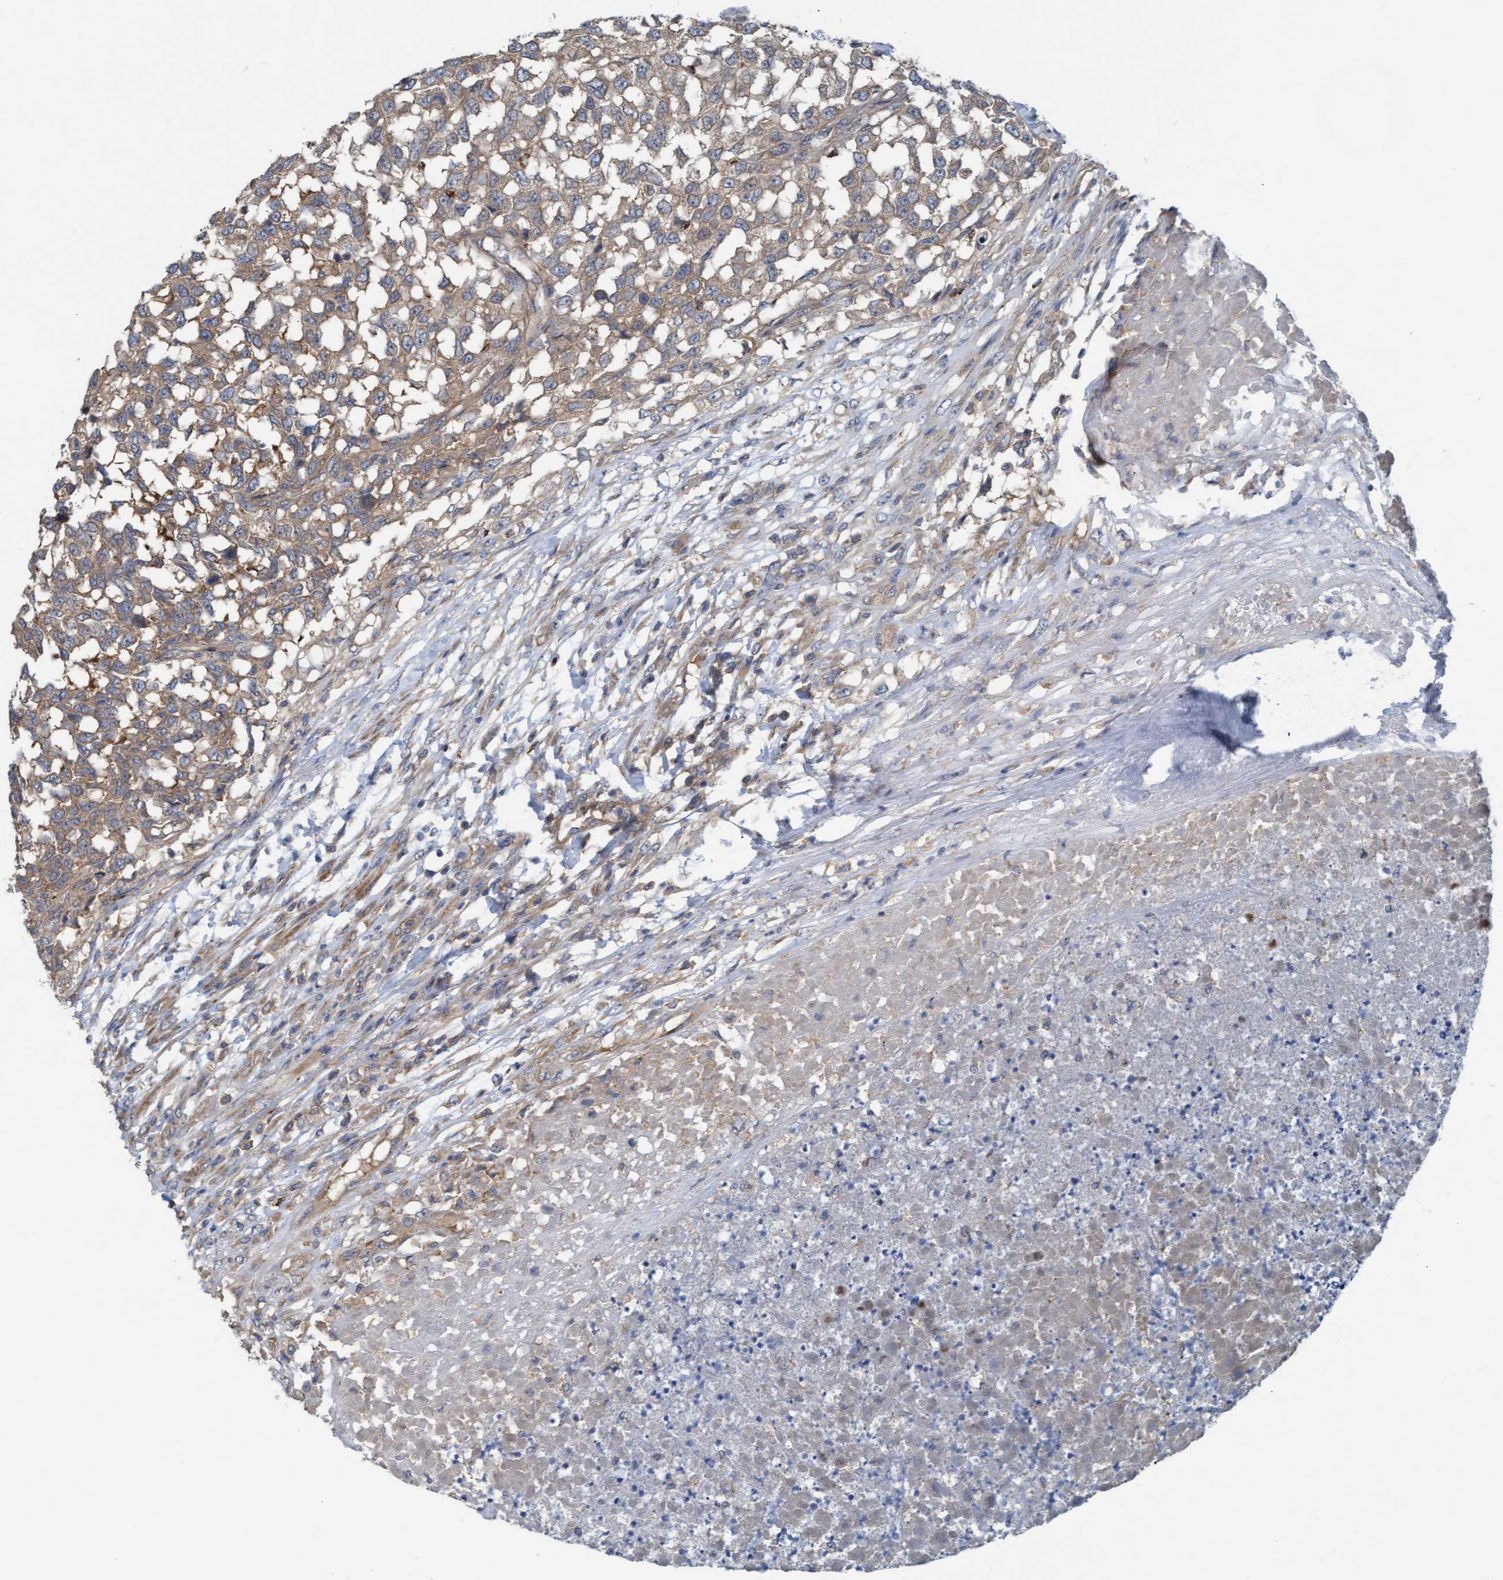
{"staining": {"intensity": "weak", "quantity": ">75%", "location": "cytoplasmic/membranous"}, "tissue": "testis cancer", "cell_type": "Tumor cells", "image_type": "cancer", "snomed": [{"axis": "morphology", "description": "Seminoma, NOS"}, {"axis": "topography", "description": "Testis"}], "caption": "Tumor cells show weak cytoplasmic/membranous expression in approximately >75% of cells in seminoma (testis).", "gene": "LRSAM1", "patient": {"sex": "male", "age": 59}}